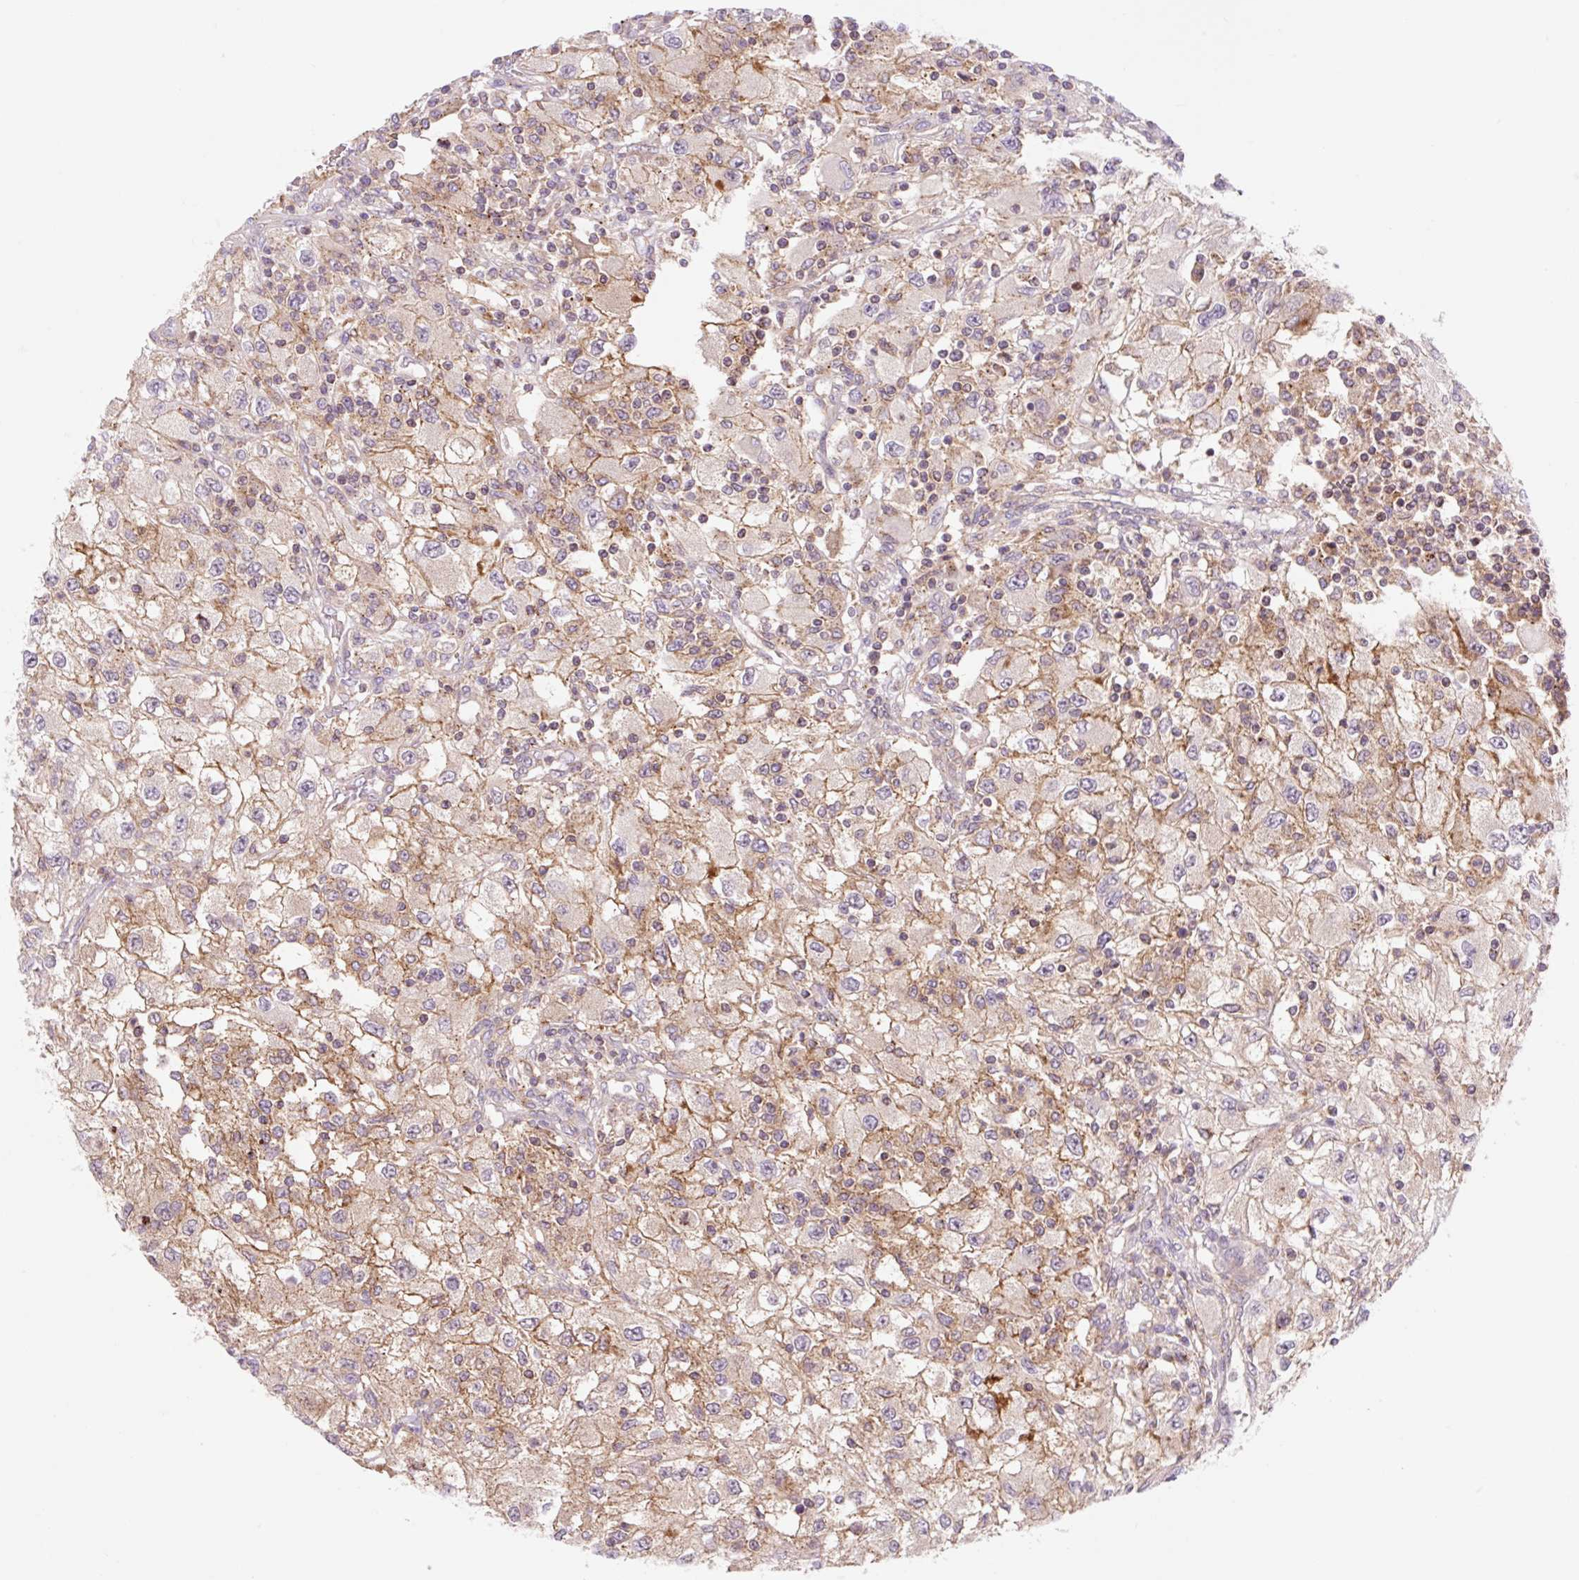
{"staining": {"intensity": "moderate", "quantity": "25%-75%", "location": "cytoplasmic/membranous"}, "tissue": "renal cancer", "cell_type": "Tumor cells", "image_type": "cancer", "snomed": [{"axis": "morphology", "description": "Adenocarcinoma, NOS"}, {"axis": "topography", "description": "Kidney"}], "caption": "Protein staining shows moderate cytoplasmic/membranous positivity in about 25%-75% of tumor cells in adenocarcinoma (renal). The staining is performed using DAB brown chromogen to label protein expression. The nuclei are counter-stained blue using hematoxylin.", "gene": "VPS4A", "patient": {"sex": "female", "age": 67}}